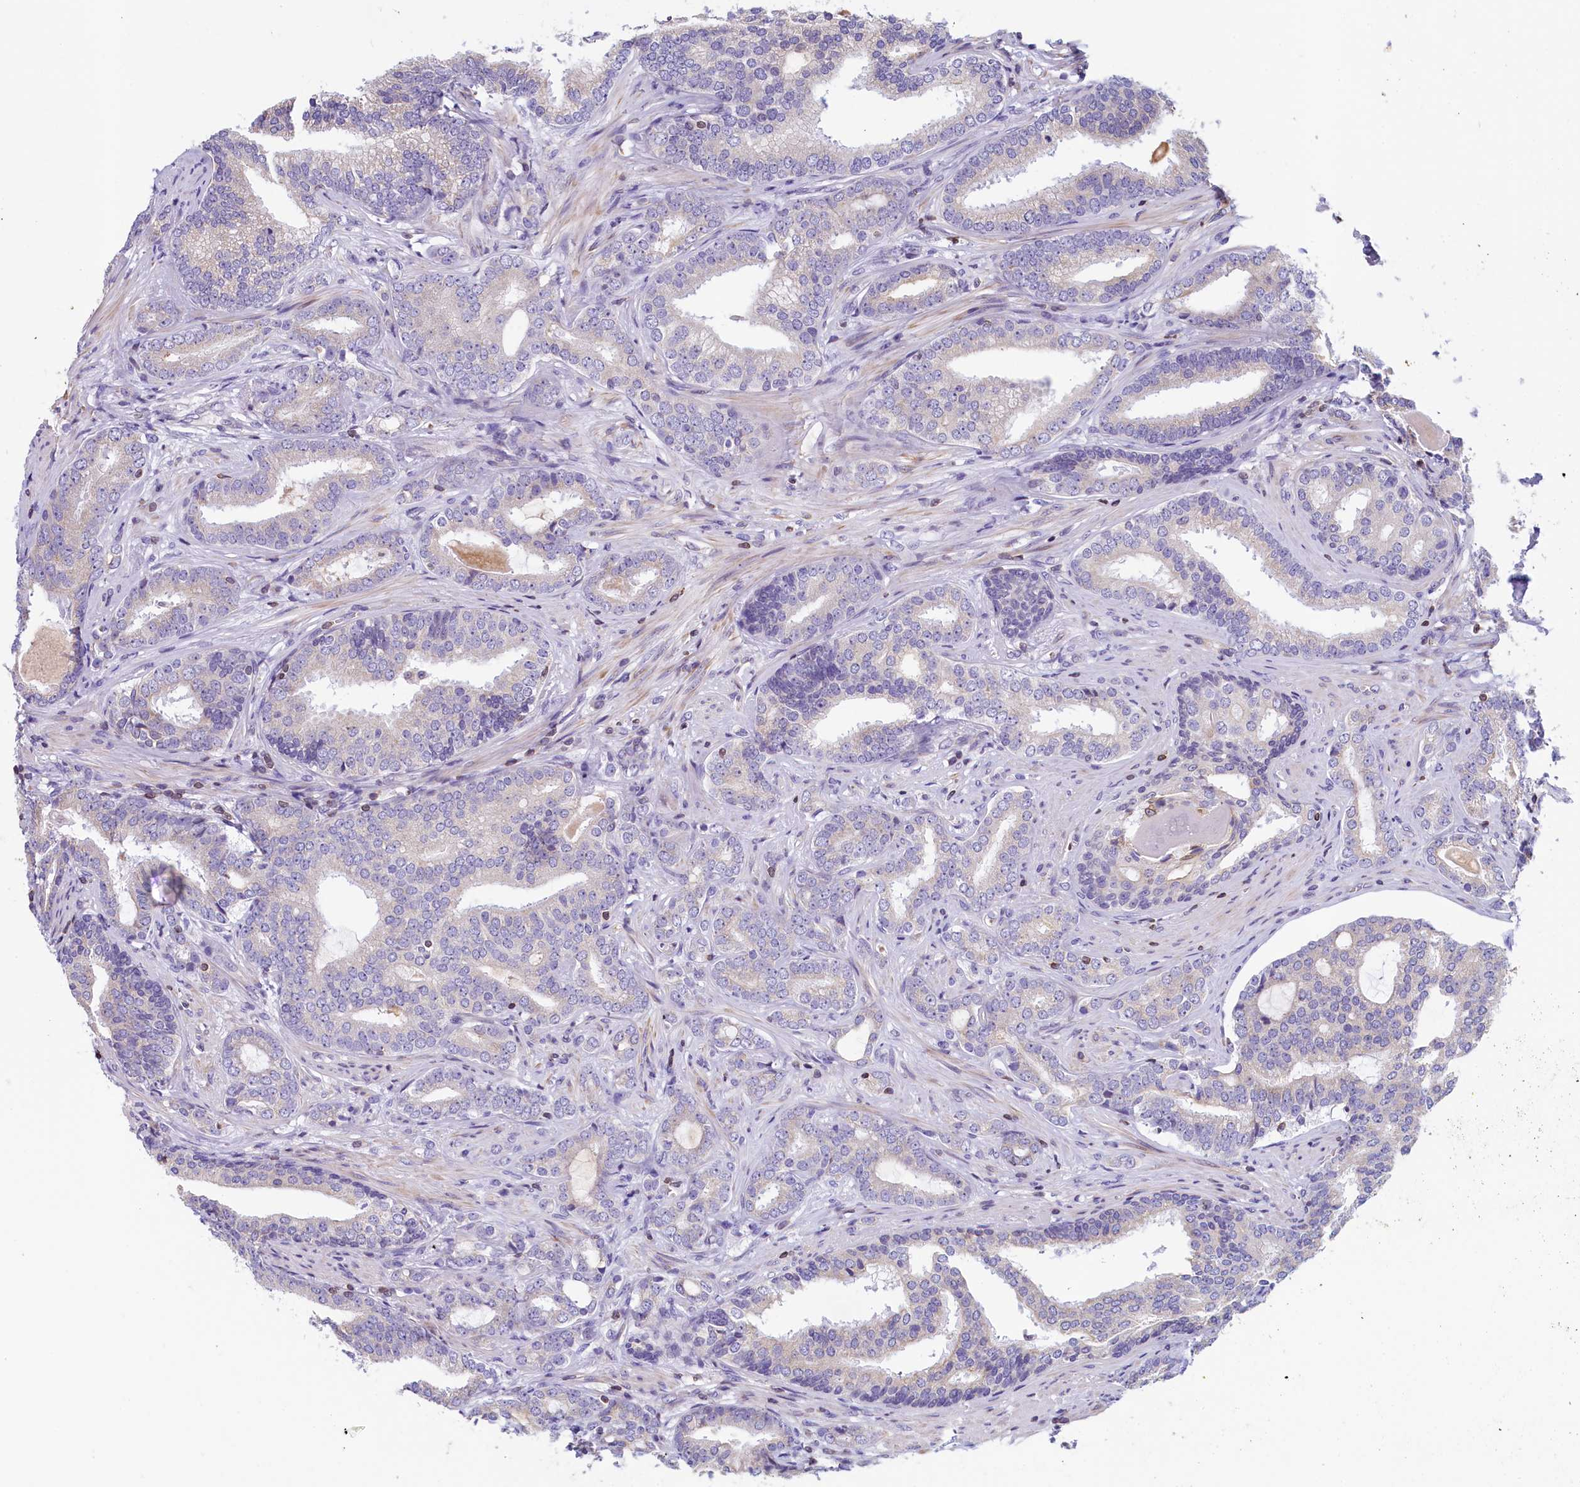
{"staining": {"intensity": "negative", "quantity": "none", "location": "none"}, "tissue": "prostate cancer", "cell_type": "Tumor cells", "image_type": "cancer", "snomed": [{"axis": "morphology", "description": "Adenocarcinoma, High grade"}, {"axis": "topography", "description": "Prostate"}], "caption": "An IHC micrograph of prostate adenocarcinoma (high-grade) is shown. There is no staining in tumor cells of prostate adenocarcinoma (high-grade).", "gene": "TRAF3IP3", "patient": {"sex": "male", "age": 63}}